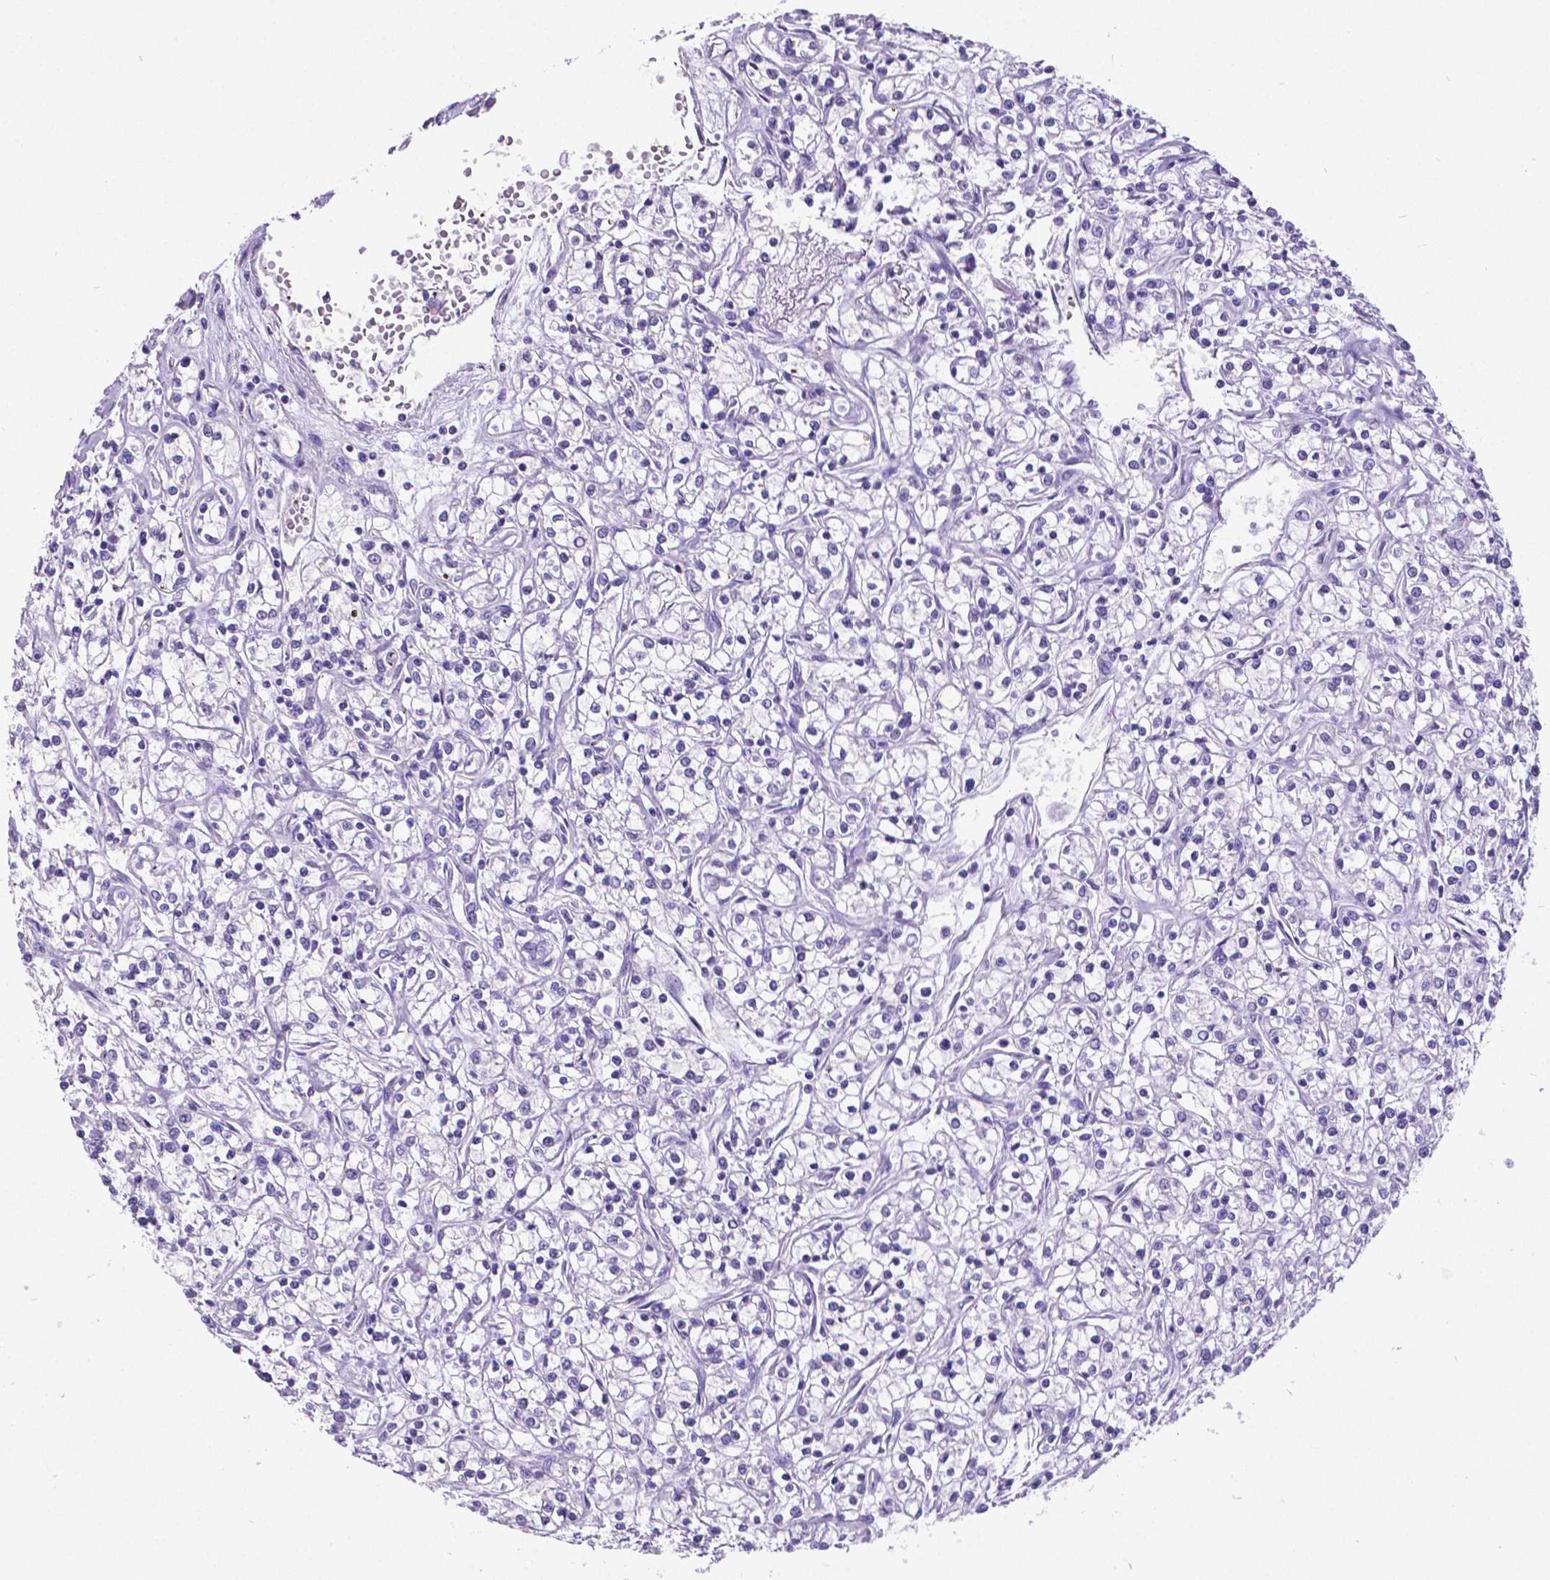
{"staining": {"intensity": "negative", "quantity": "none", "location": "none"}, "tissue": "renal cancer", "cell_type": "Tumor cells", "image_type": "cancer", "snomed": [{"axis": "morphology", "description": "Adenocarcinoma, NOS"}, {"axis": "topography", "description": "Kidney"}], "caption": "Adenocarcinoma (renal) was stained to show a protein in brown. There is no significant expression in tumor cells.", "gene": "SATB2", "patient": {"sex": "female", "age": 59}}